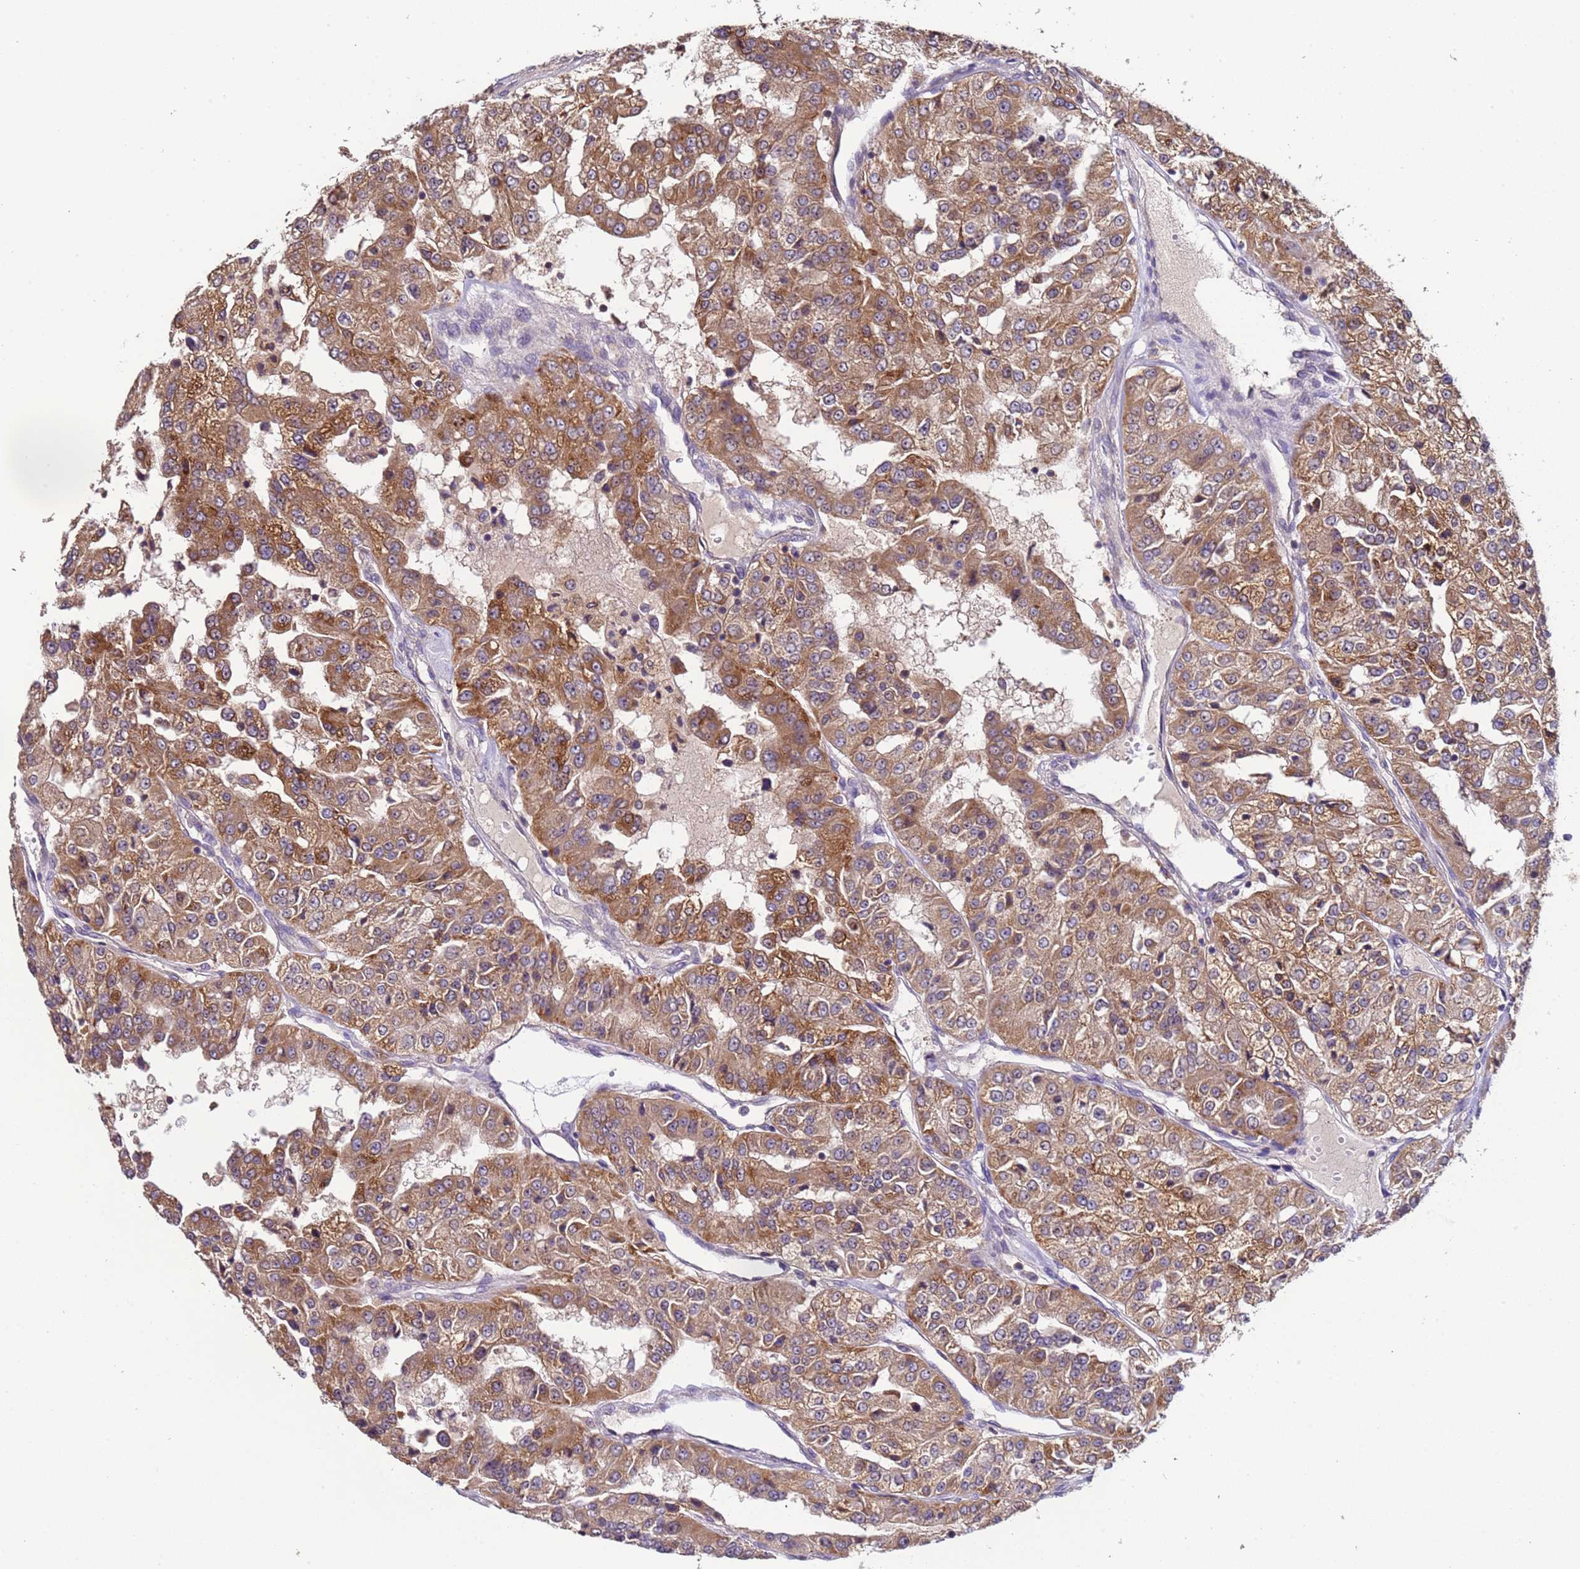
{"staining": {"intensity": "moderate", "quantity": ">75%", "location": "cytoplasmic/membranous"}, "tissue": "renal cancer", "cell_type": "Tumor cells", "image_type": "cancer", "snomed": [{"axis": "morphology", "description": "Adenocarcinoma, NOS"}, {"axis": "topography", "description": "Kidney"}], "caption": "Renal cancer stained with immunohistochemistry (IHC) displays moderate cytoplasmic/membranous expression in about >75% of tumor cells.", "gene": "ELMOD2", "patient": {"sex": "female", "age": 63}}